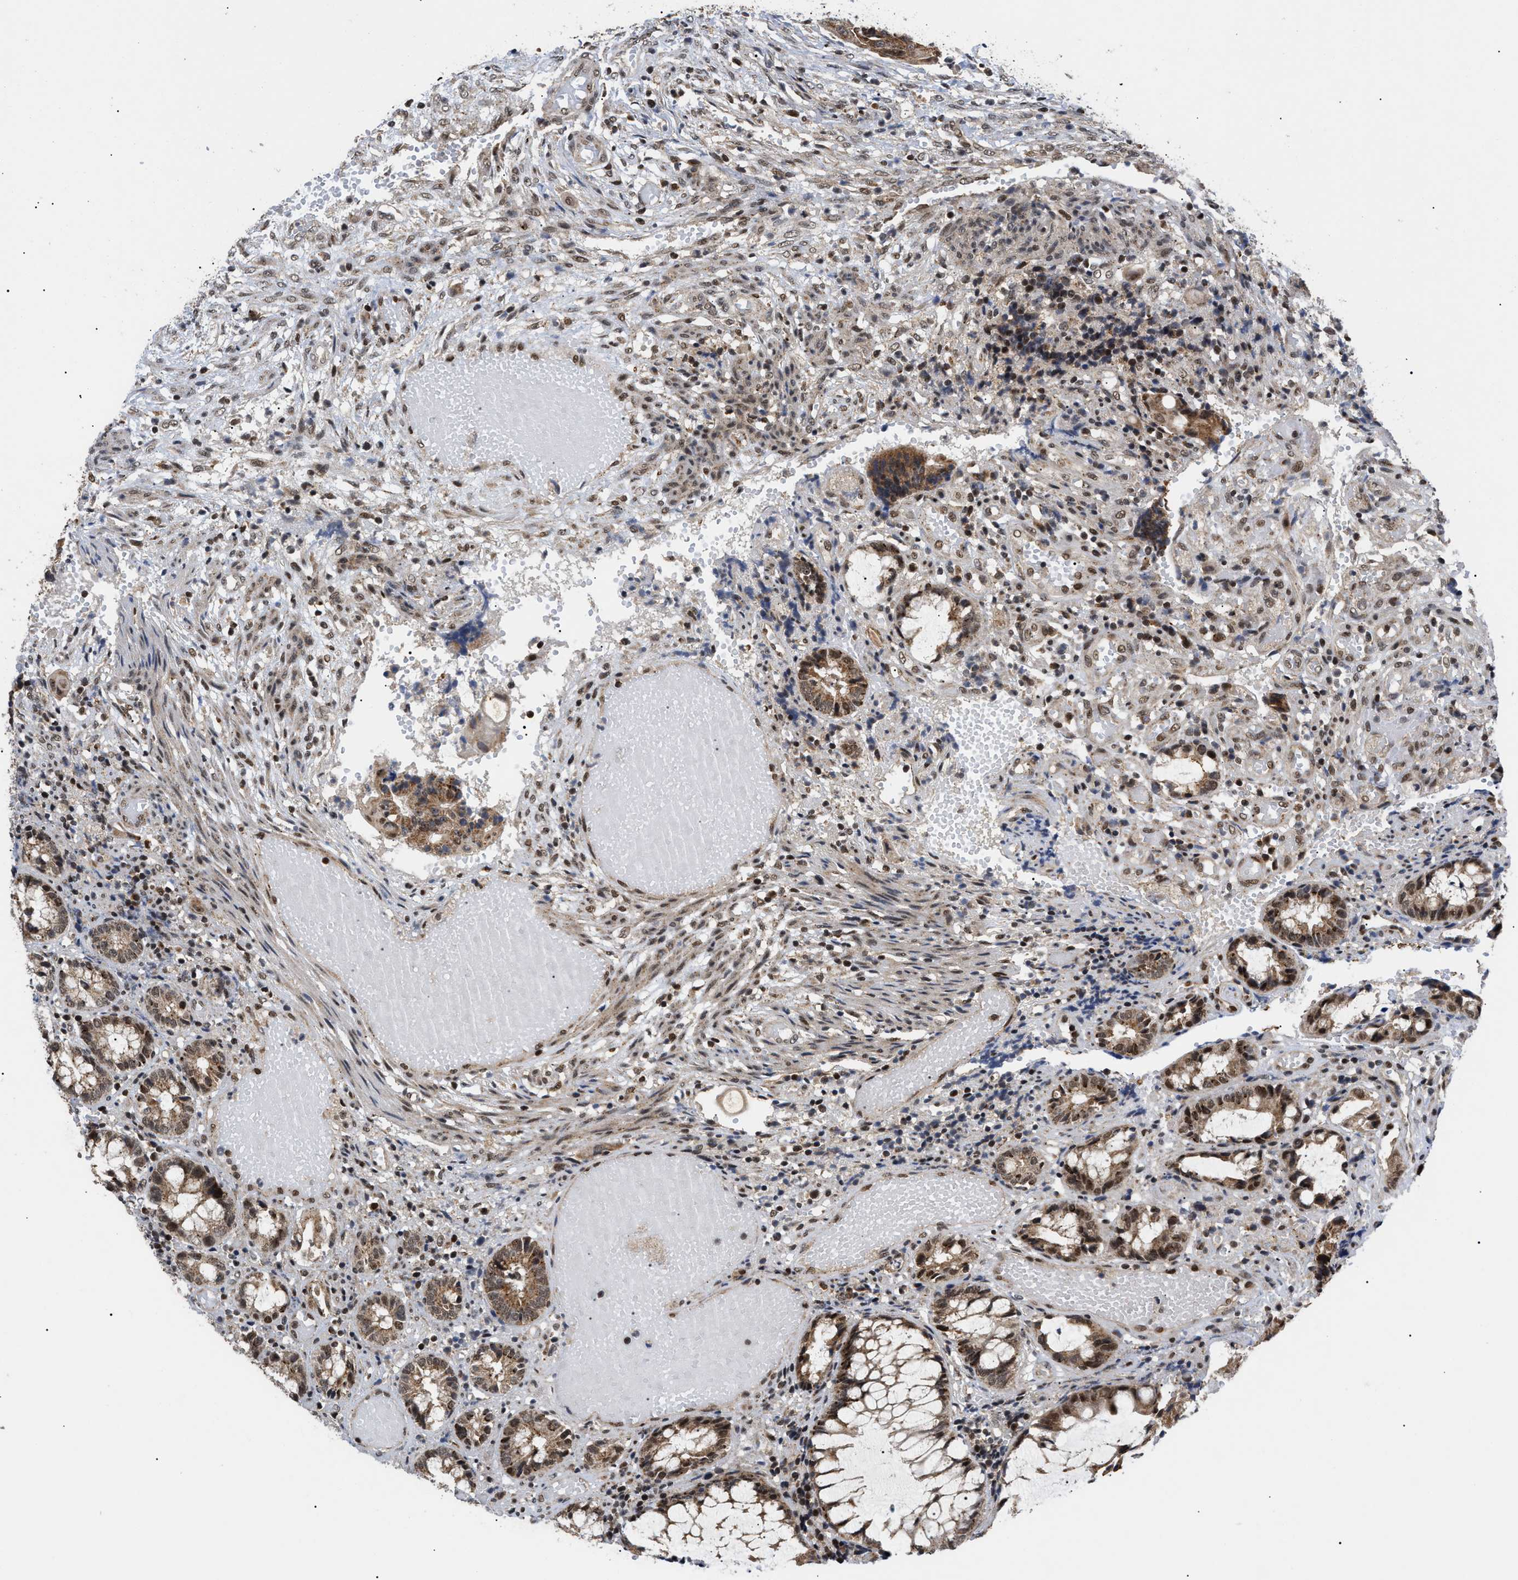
{"staining": {"intensity": "moderate", "quantity": ">75%", "location": "cytoplasmic/membranous,nuclear"}, "tissue": "colorectal cancer", "cell_type": "Tumor cells", "image_type": "cancer", "snomed": [{"axis": "morphology", "description": "Adenocarcinoma, NOS"}, {"axis": "topography", "description": "Colon"}], "caption": "There is medium levels of moderate cytoplasmic/membranous and nuclear positivity in tumor cells of colorectal adenocarcinoma, as demonstrated by immunohistochemical staining (brown color).", "gene": "ZBTB11", "patient": {"sex": "female", "age": 57}}